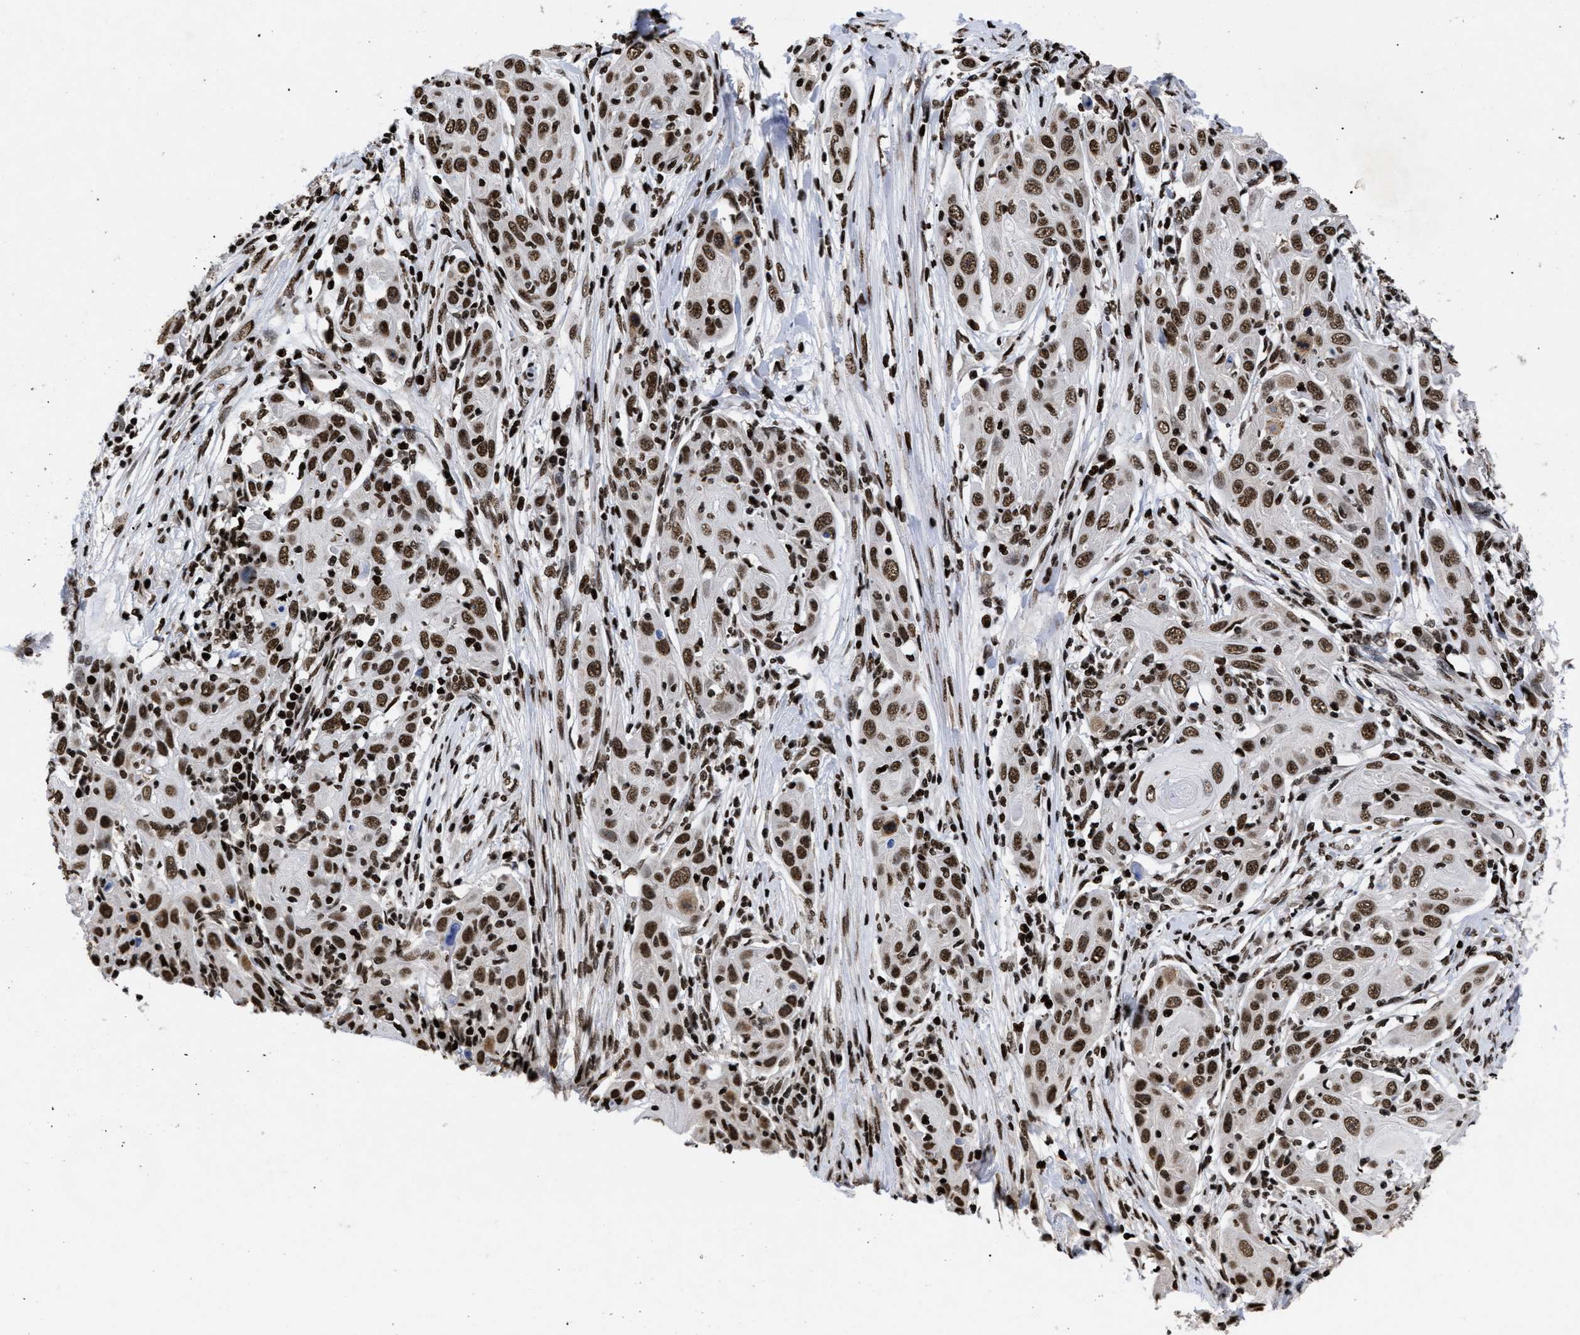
{"staining": {"intensity": "strong", "quantity": ">75%", "location": "nuclear"}, "tissue": "skin cancer", "cell_type": "Tumor cells", "image_type": "cancer", "snomed": [{"axis": "morphology", "description": "Squamous cell carcinoma, NOS"}, {"axis": "topography", "description": "Skin"}], "caption": "Skin cancer tissue displays strong nuclear positivity in about >75% of tumor cells", "gene": "CALHM3", "patient": {"sex": "female", "age": 88}}